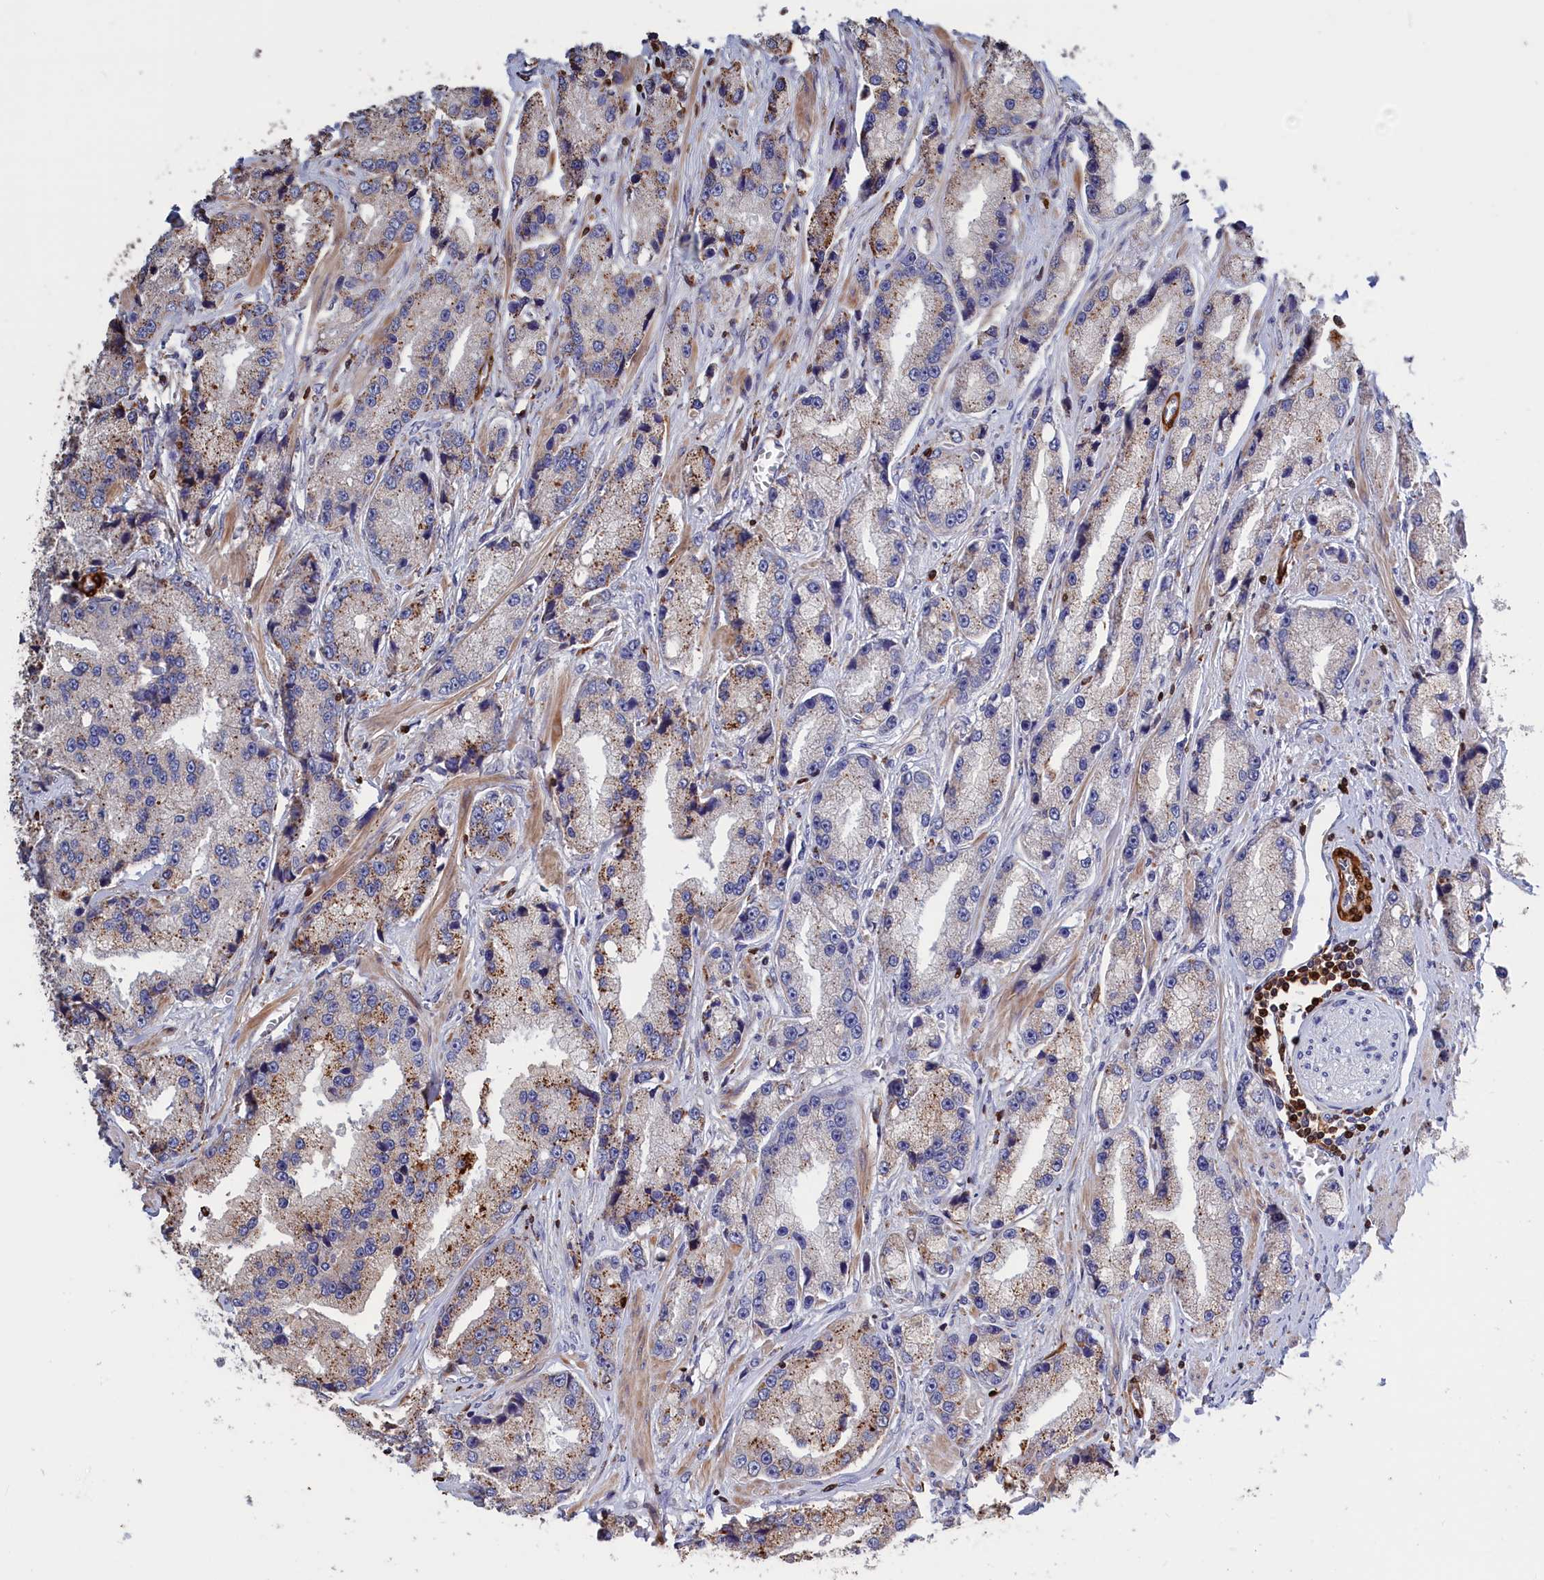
{"staining": {"intensity": "moderate", "quantity": "<25%", "location": "cytoplasmic/membranous"}, "tissue": "prostate cancer", "cell_type": "Tumor cells", "image_type": "cancer", "snomed": [{"axis": "morphology", "description": "Adenocarcinoma, High grade"}, {"axis": "topography", "description": "Prostate"}], "caption": "Immunohistochemical staining of human prostate high-grade adenocarcinoma reveals moderate cytoplasmic/membranous protein staining in approximately <25% of tumor cells. (IHC, brightfield microscopy, high magnification).", "gene": "CRIP1", "patient": {"sex": "male", "age": 74}}